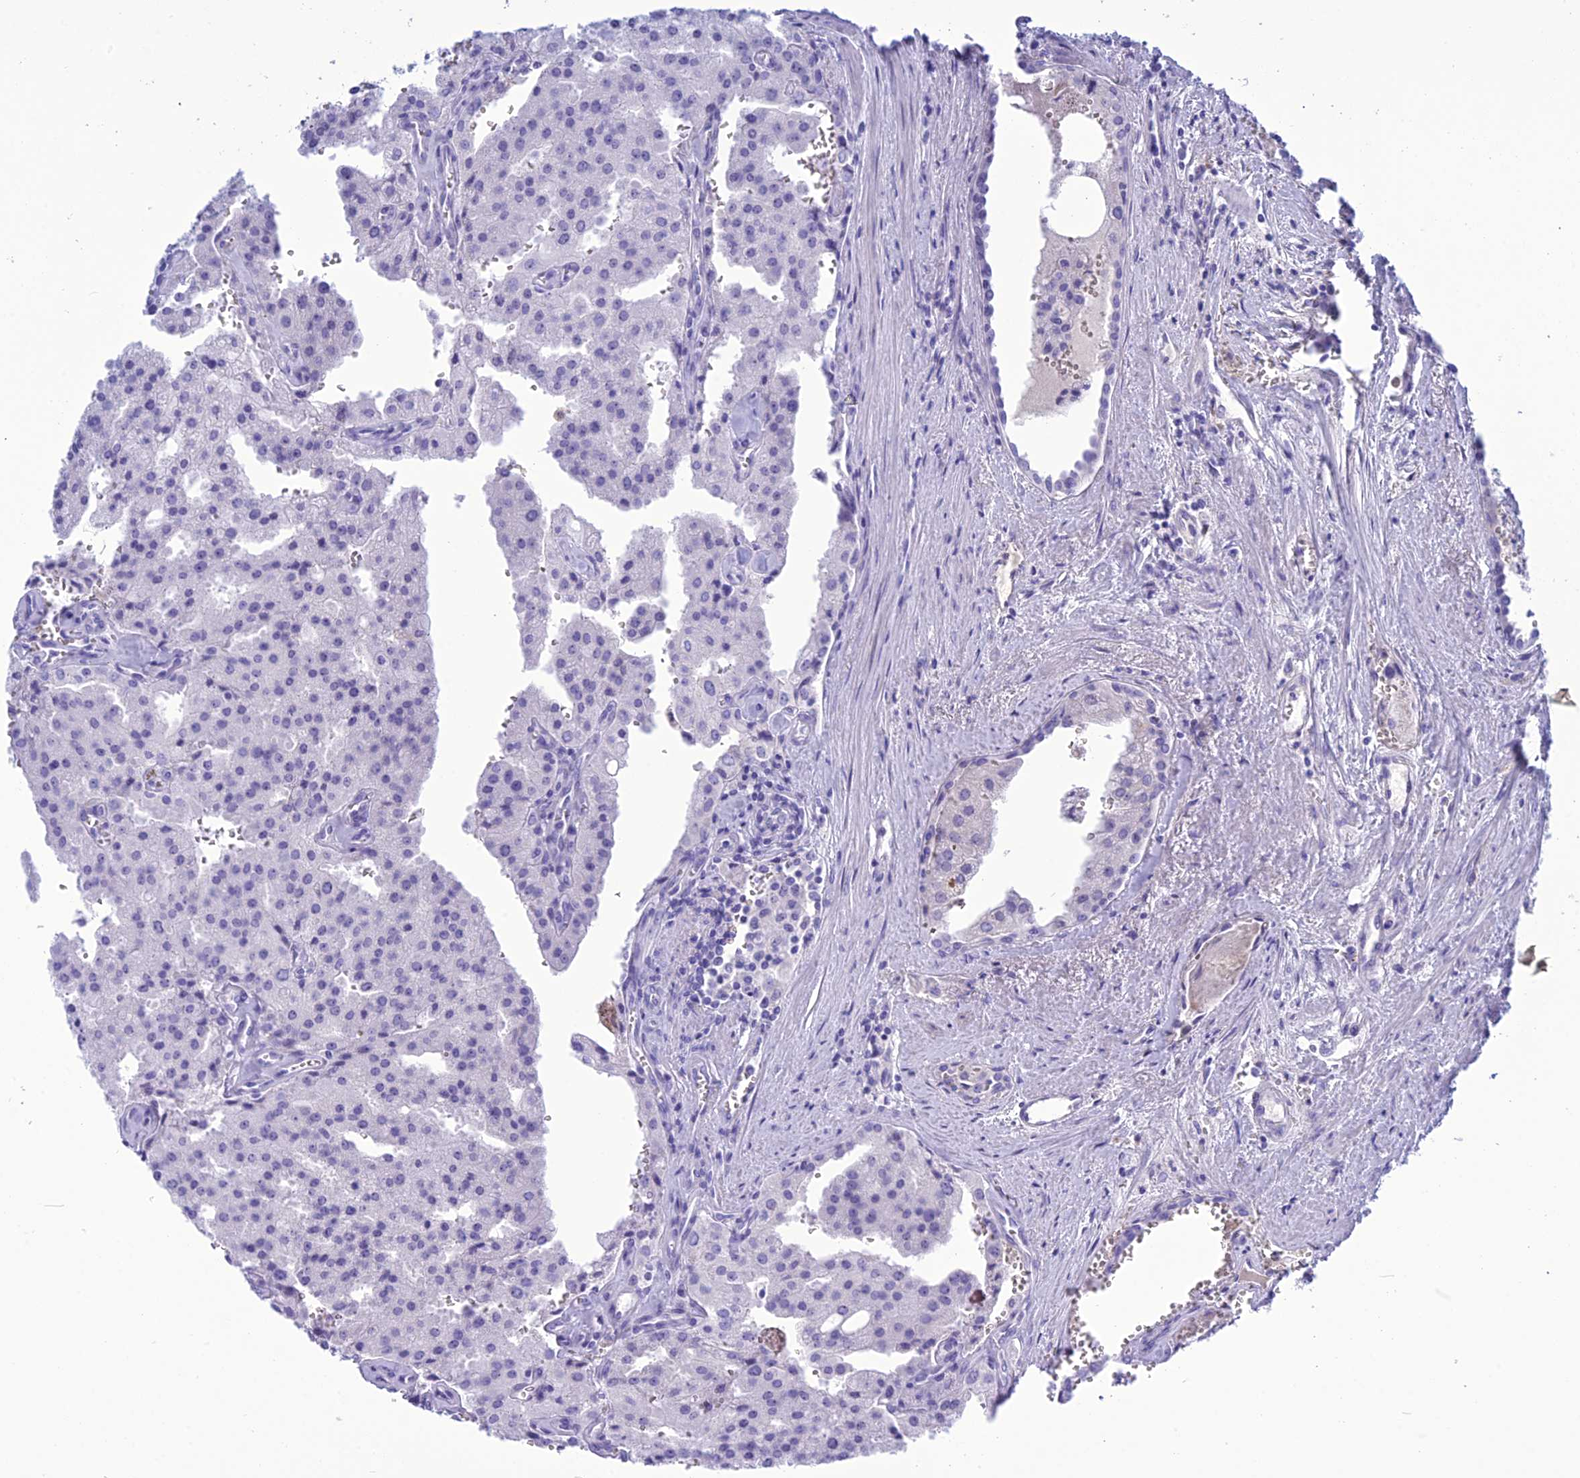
{"staining": {"intensity": "negative", "quantity": "none", "location": "none"}, "tissue": "prostate cancer", "cell_type": "Tumor cells", "image_type": "cancer", "snomed": [{"axis": "morphology", "description": "Adenocarcinoma, High grade"}, {"axis": "topography", "description": "Prostate"}], "caption": "Immunohistochemistry of human high-grade adenocarcinoma (prostate) displays no positivity in tumor cells.", "gene": "BBS2", "patient": {"sex": "male", "age": 68}}